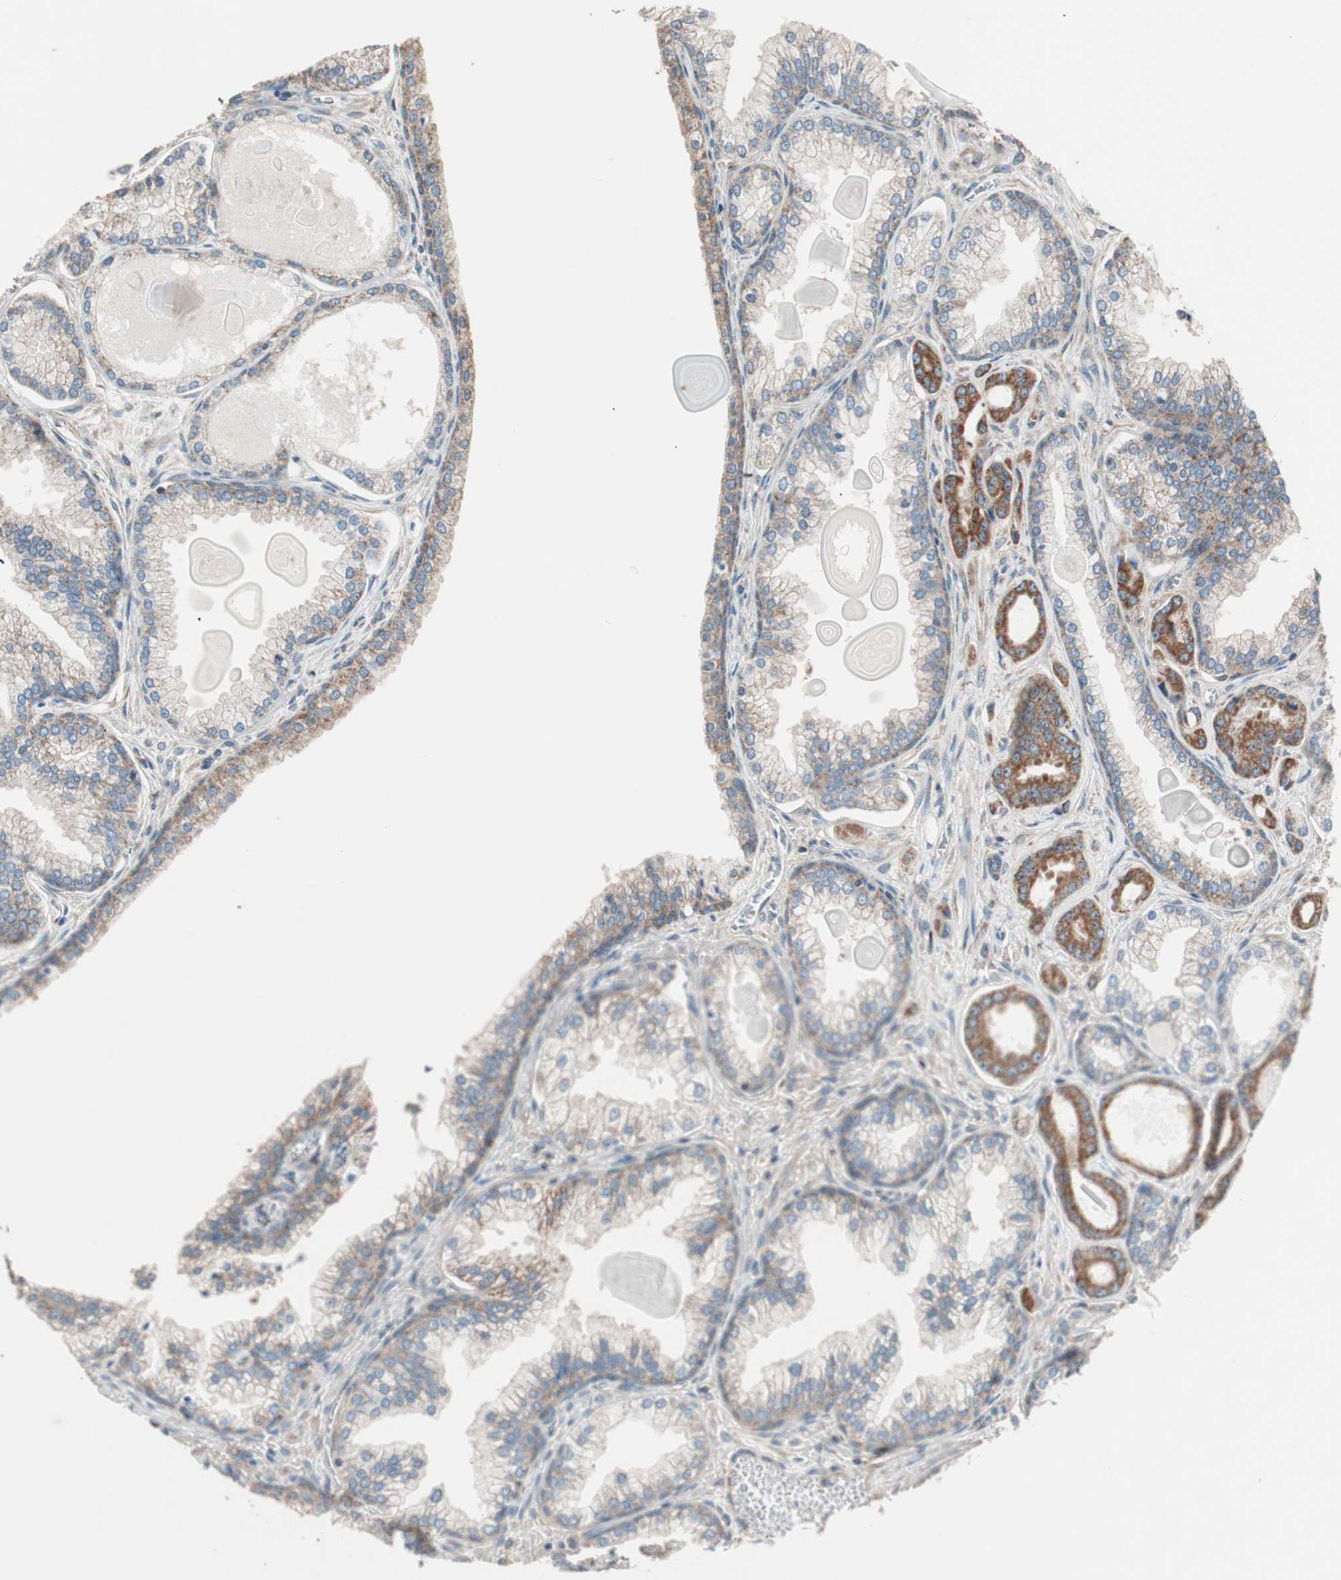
{"staining": {"intensity": "strong", "quantity": ">75%", "location": "cytoplasmic/membranous"}, "tissue": "prostate cancer", "cell_type": "Tumor cells", "image_type": "cancer", "snomed": [{"axis": "morphology", "description": "Adenocarcinoma, Low grade"}, {"axis": "topography", "description": "Prostate"}], "caption": "The histopathology image displays a brown stain indicating the presence of a protein in the cytoplasmic/membranous of tumor cells in adenocarcinoma (low-grade) (prostate).", "gene": "CC2D1A", "patient": {"sex": "male", "age": 59}}